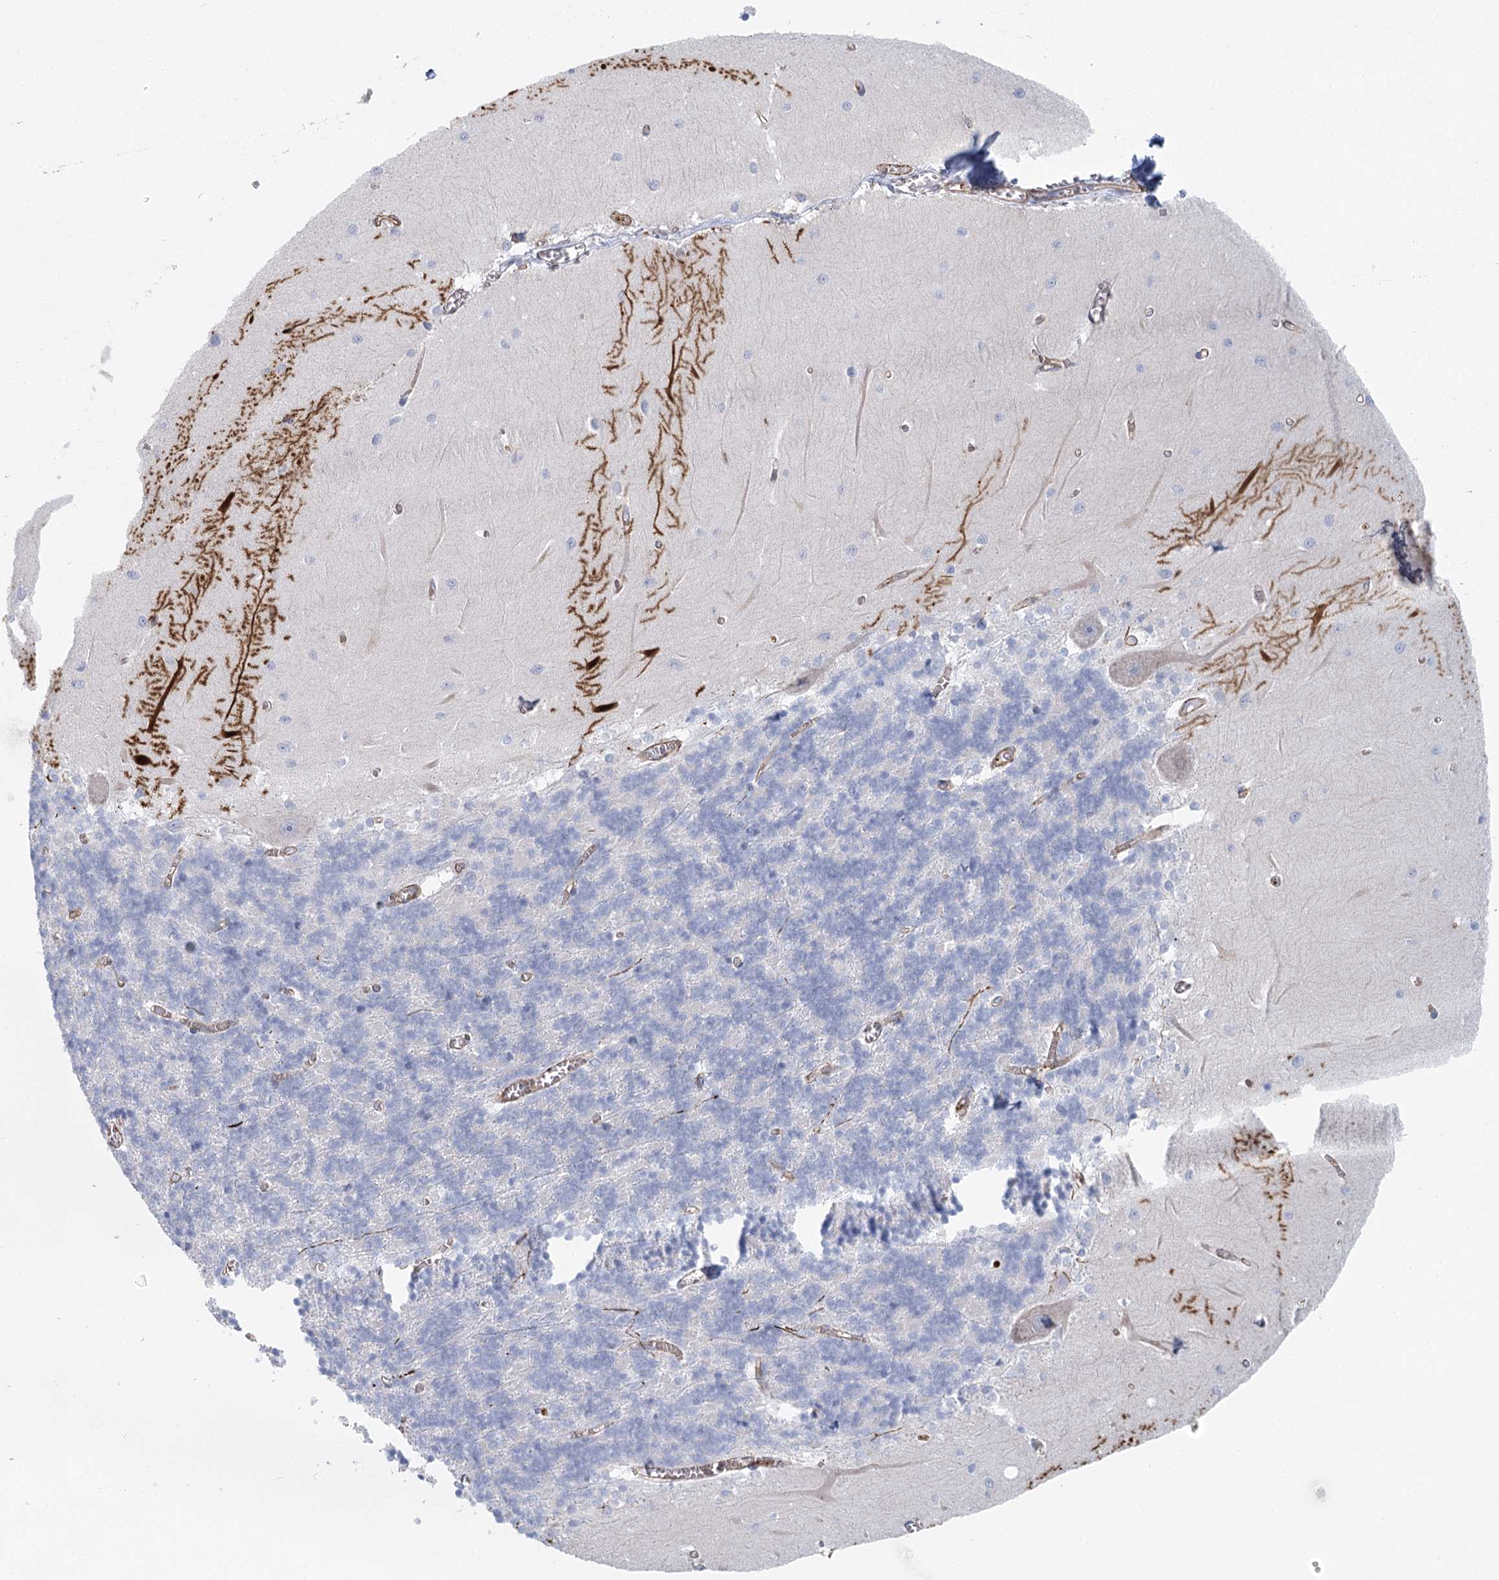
{"staining": {"intensity": "negative", "quantity": "none", "location": "none"}, "tissue": "cerebellum", "cell_type": "Cells in granular layer", "image_type": "normal", "snomed": [{"axis": "morphology", "description": "Normal tissue, NOS"}, {"axis": "topography", "description": "Cerebellum"}], "caption": "This image is of unremarkable cerebellum stained with IHC to label a protein in brown with the nuclei are counter-stained blue. There is no positivity in cells in granular layer. (Stains: DAB IHC with hematoxylin counter stain, Microscopy: brightfield microscopy at high magnification).", "gene": "IFT46", "patient": {"sex": "male", "age": 37}}